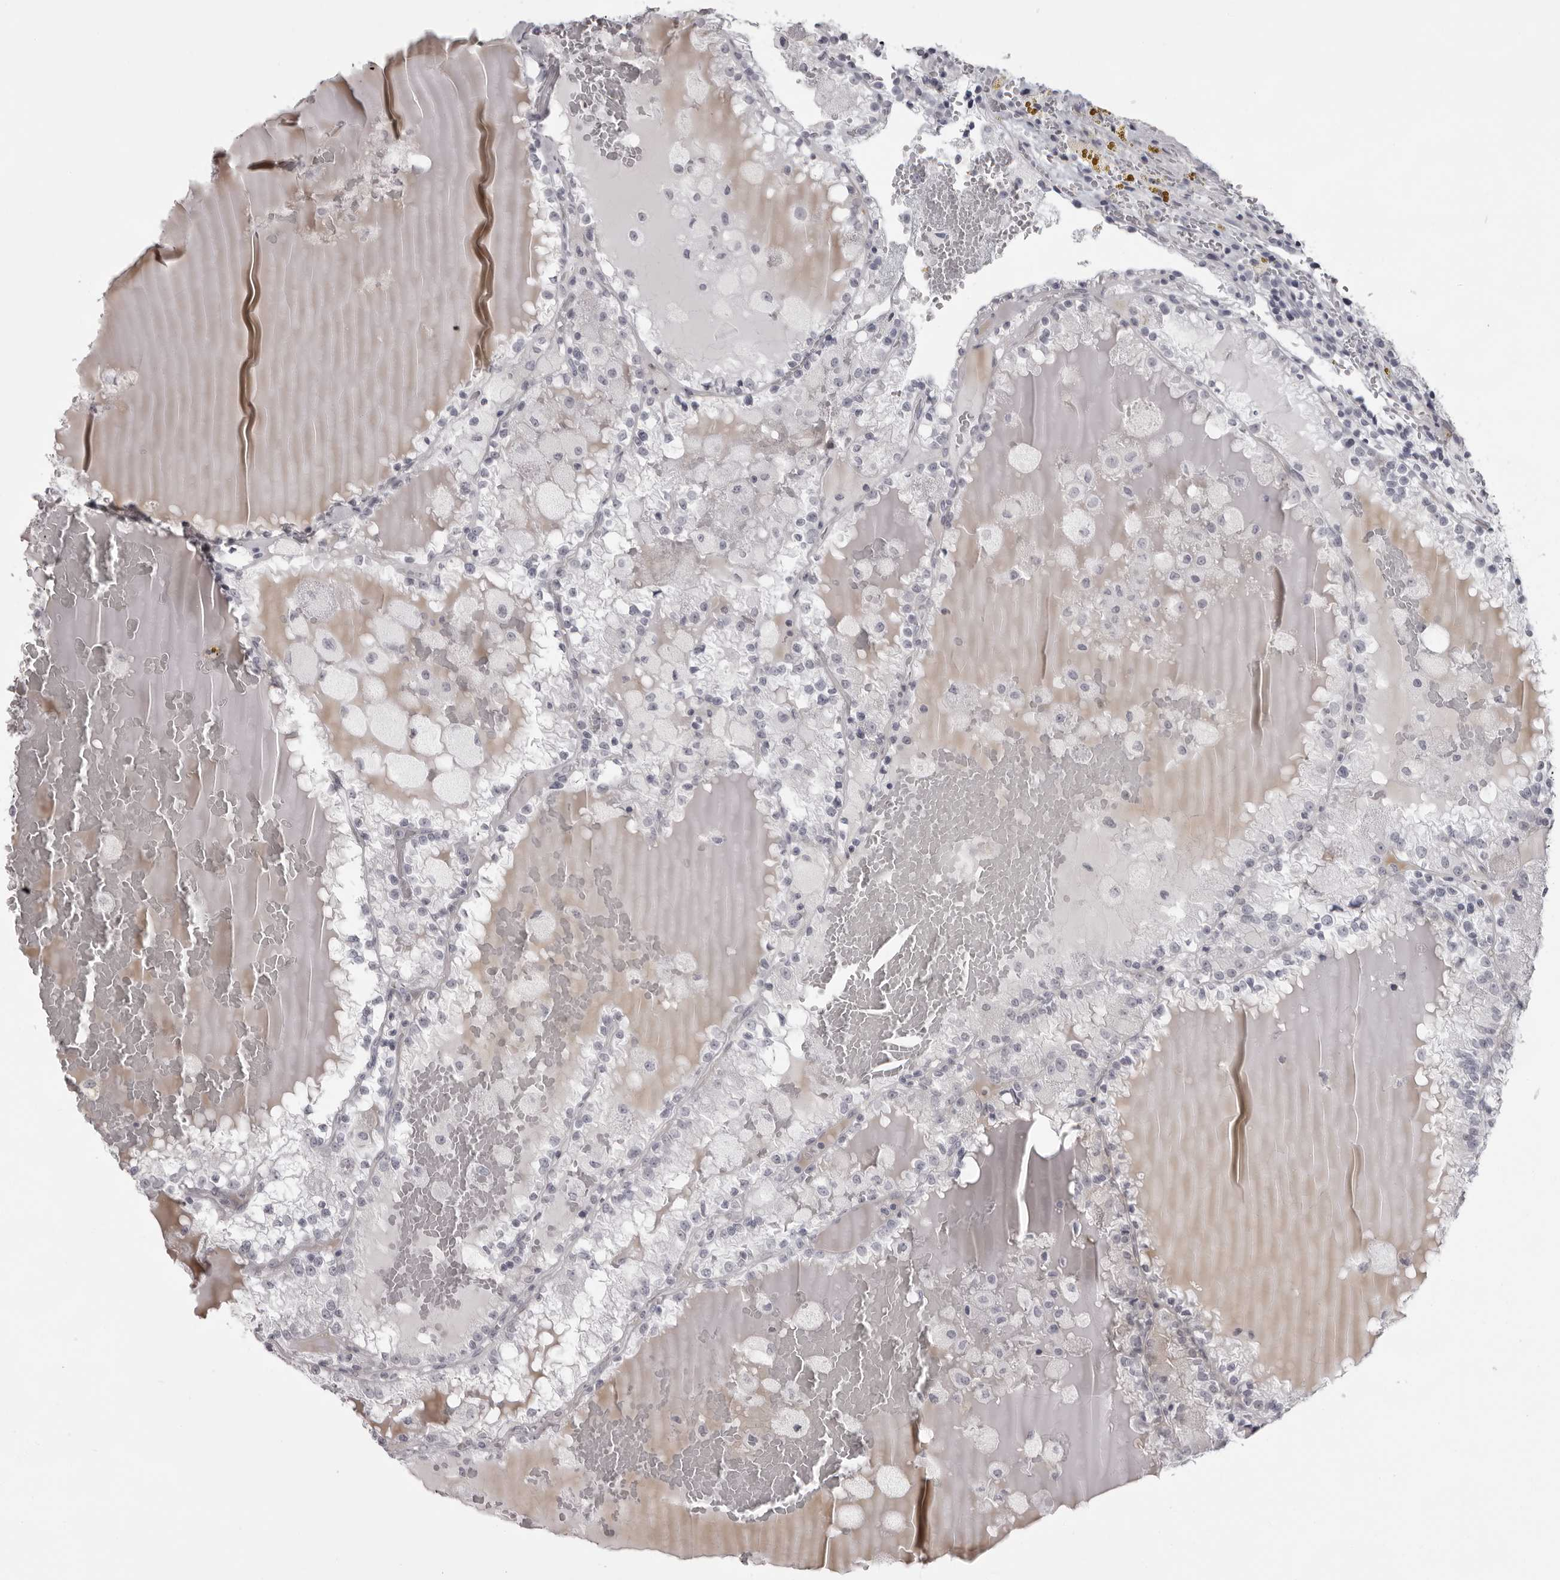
{"staining": {"intensity": "negative", "quantity": "none", "location": "none"}, "tissue": "renal cancer", "cell_type": "Tumor cells", "image_type": "cancer", "snomed": [{"axis": "morphology", "description": "Adenocarcinoma, NOS"}, {"axis": "topography", "description": "Kidney"}], "caption": "Immunohistochemistry (IHC) micrograph of neoplastic tissue: human renal cancer stained with DAB shows no significant protein positivity in tumor cells.", "gene": "NUDT18", "patient": {"sex": "female", "age": 56}}